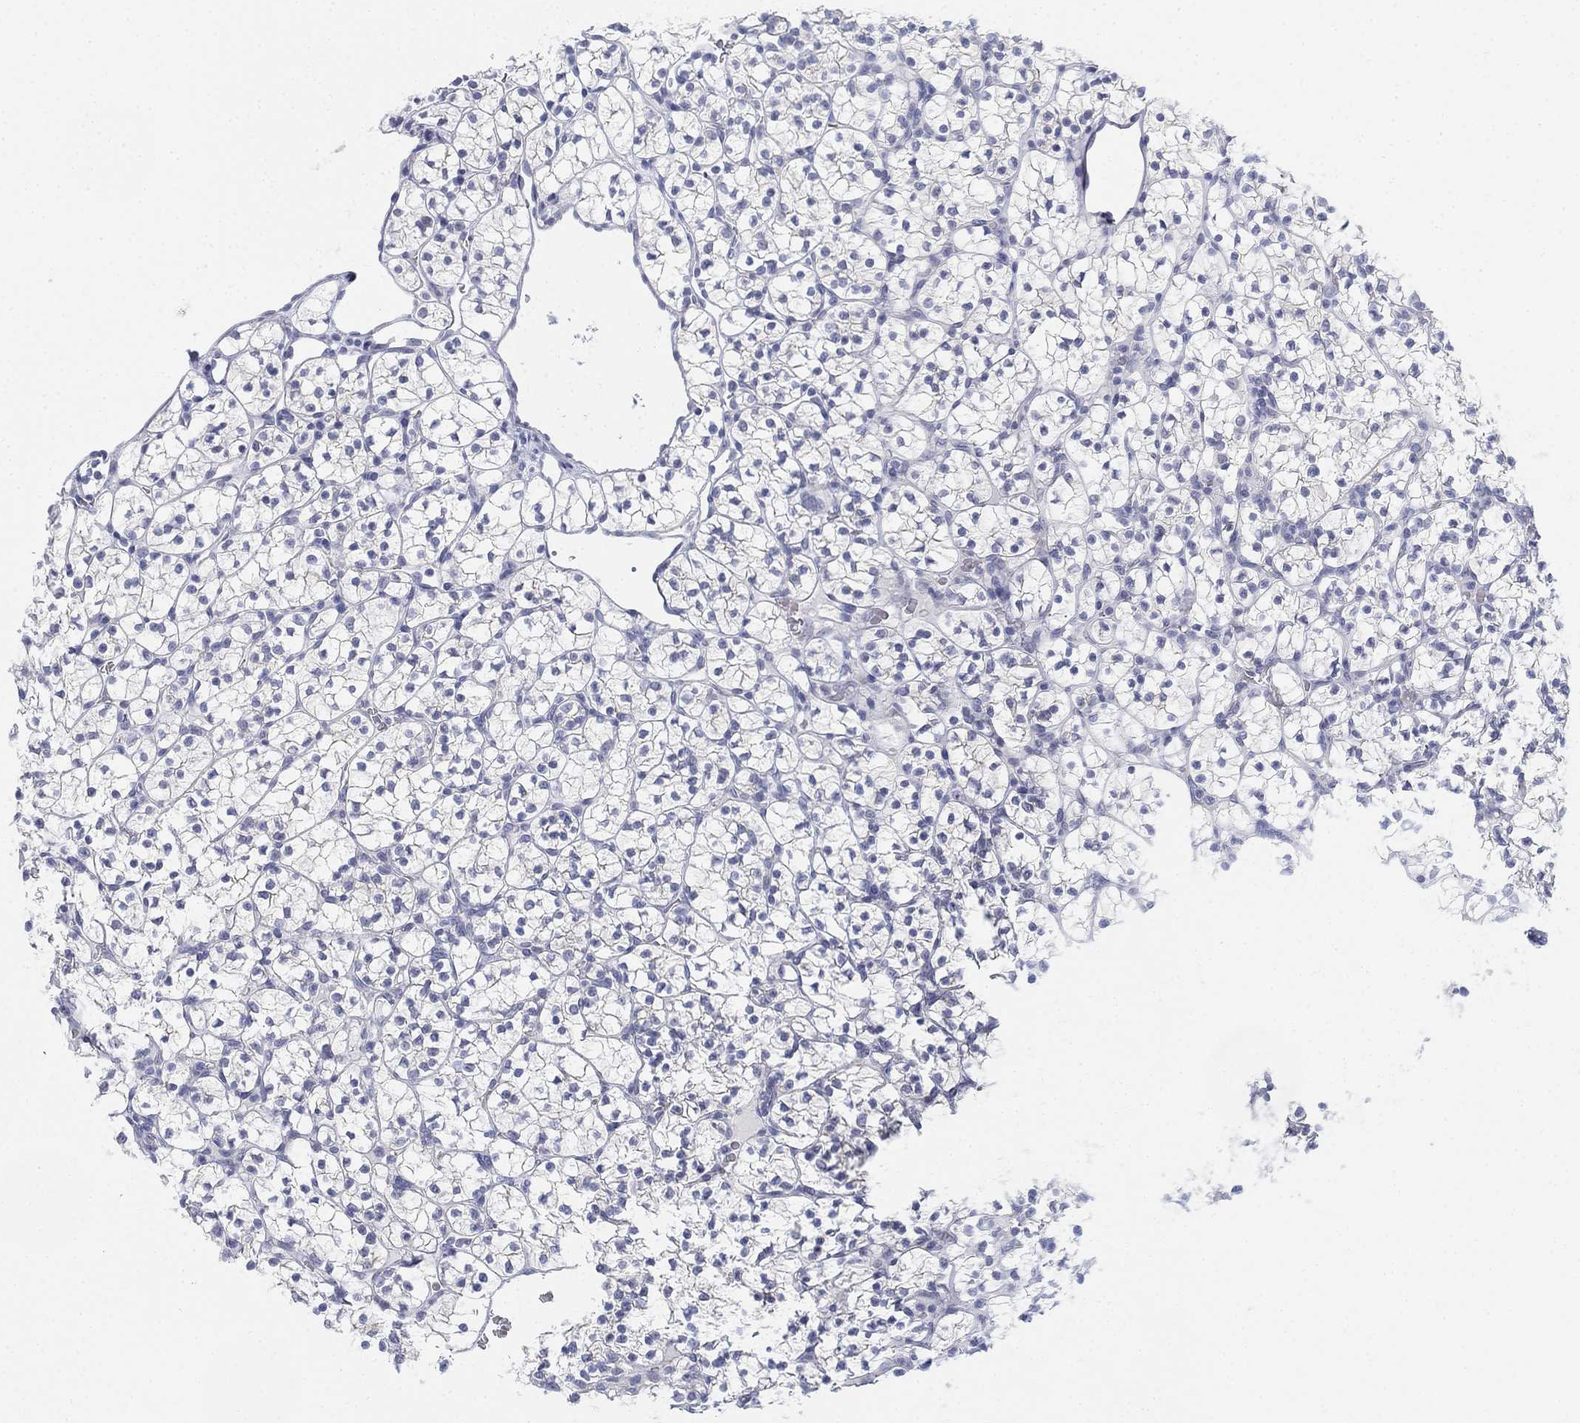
{"staining": {"intensity": "negative", "quantity": "none", "location": "none"}, "tissue": "renal cancer", "cell_type": "Tumor cells", "image_type": "cancer", "snomed": [{"axis": "morphology", "description": "Adenocarcinoma, NOS"}, {"axis": "topography", "description": "Kidney"}], "caption": "The image displays no staining of tumor cells in renal adenocarcinoma.", "gene": "GCNA", "patient": {"sex": "female", "age": 89}}